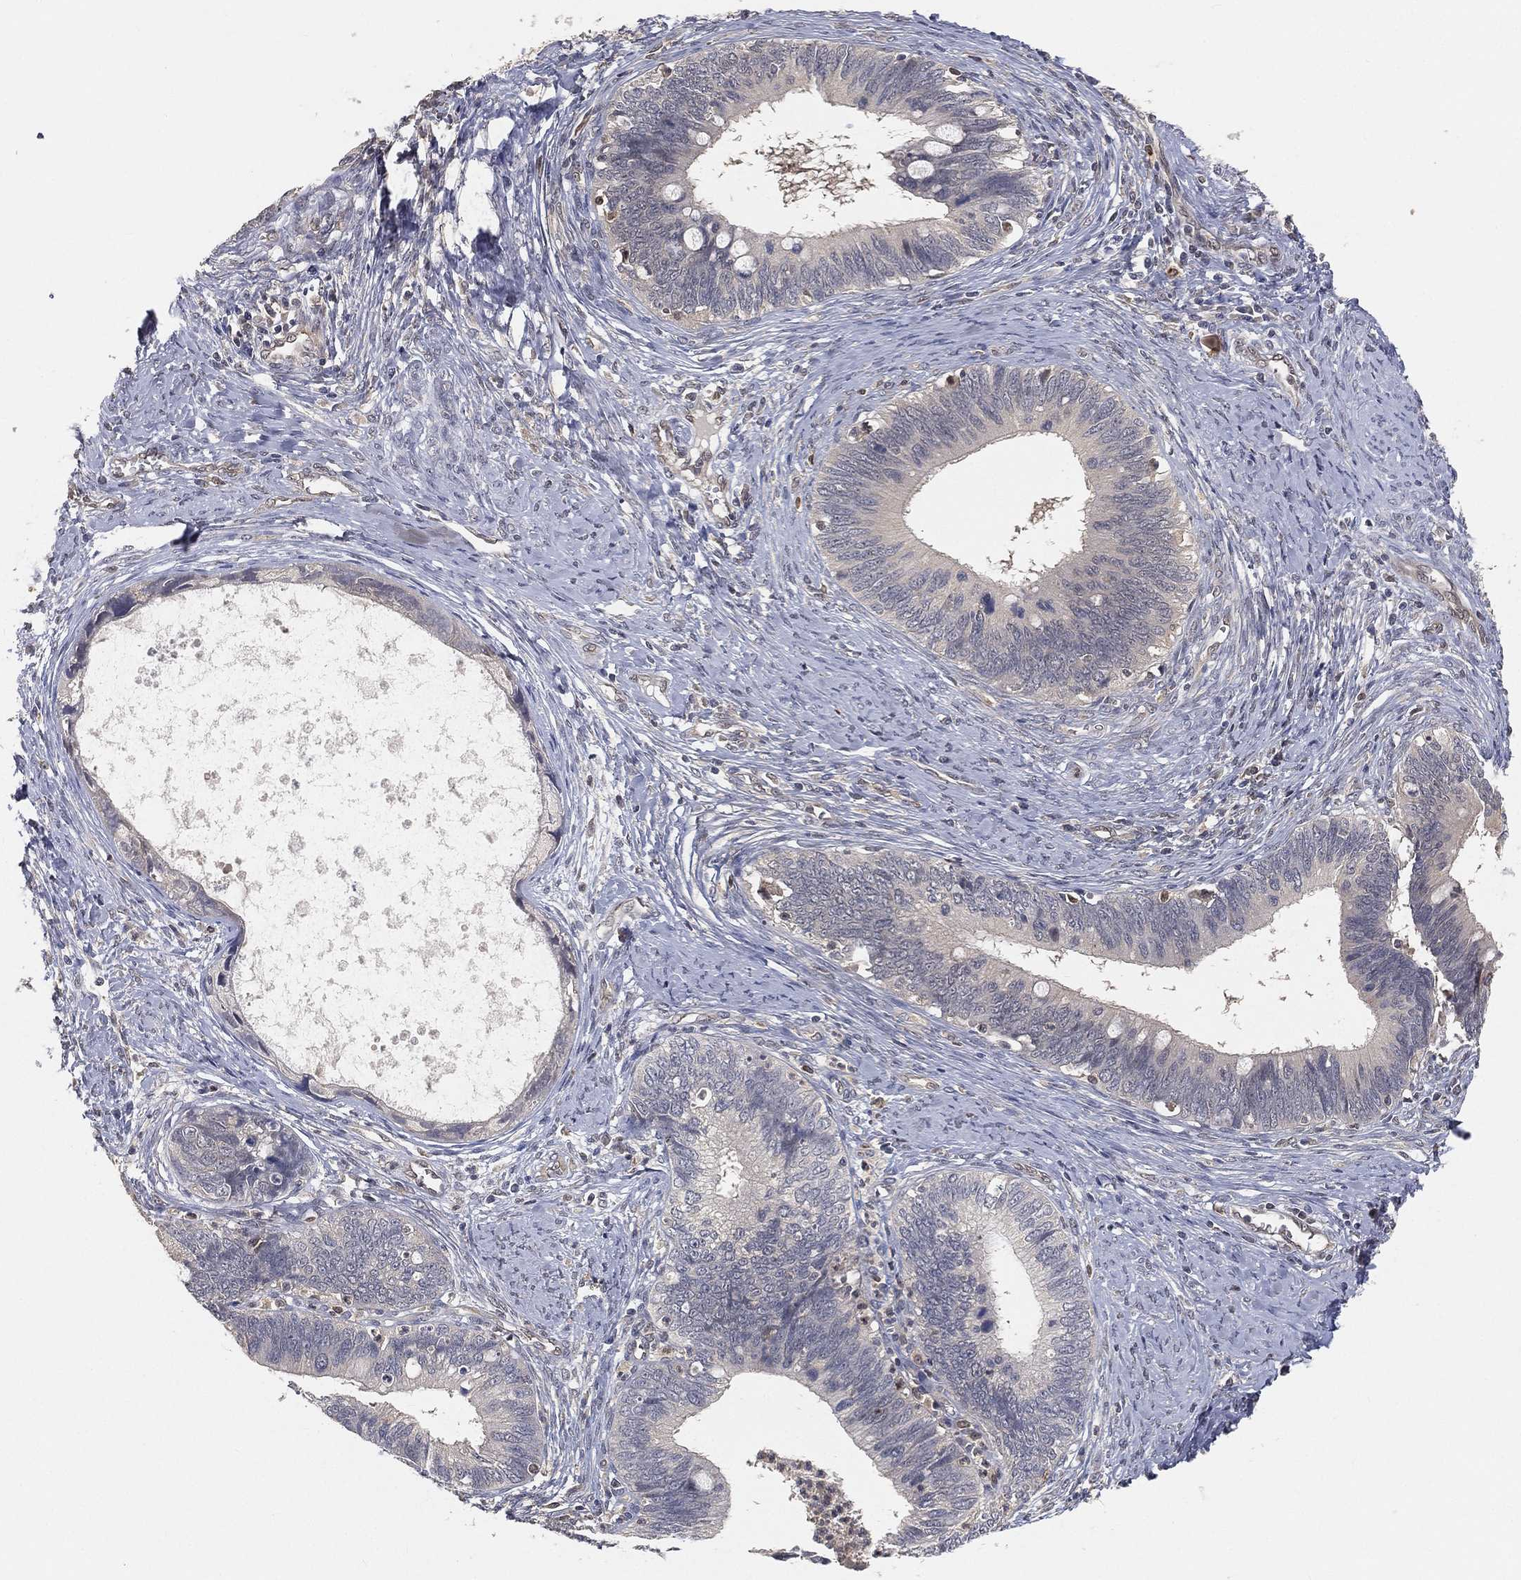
{"staining": {"intensity": "negative", "quantity": "none", "location": "none"}, "tissue": "cervical cancer", "cell_type": "Tumor cells", "image_type": "cancer", "snomed": [{"axis": "morphology", "description": "Adenocarcinoma, NOS"}, {"axis": "topography", "description": "Cervix"}], "caption": "Immunohistochemistry of cervical cancer (adenocarcinoma) shows no expression in tumor cells.", "gene": "MAPK1", "patient": {"sex": "female", "age": 42}}